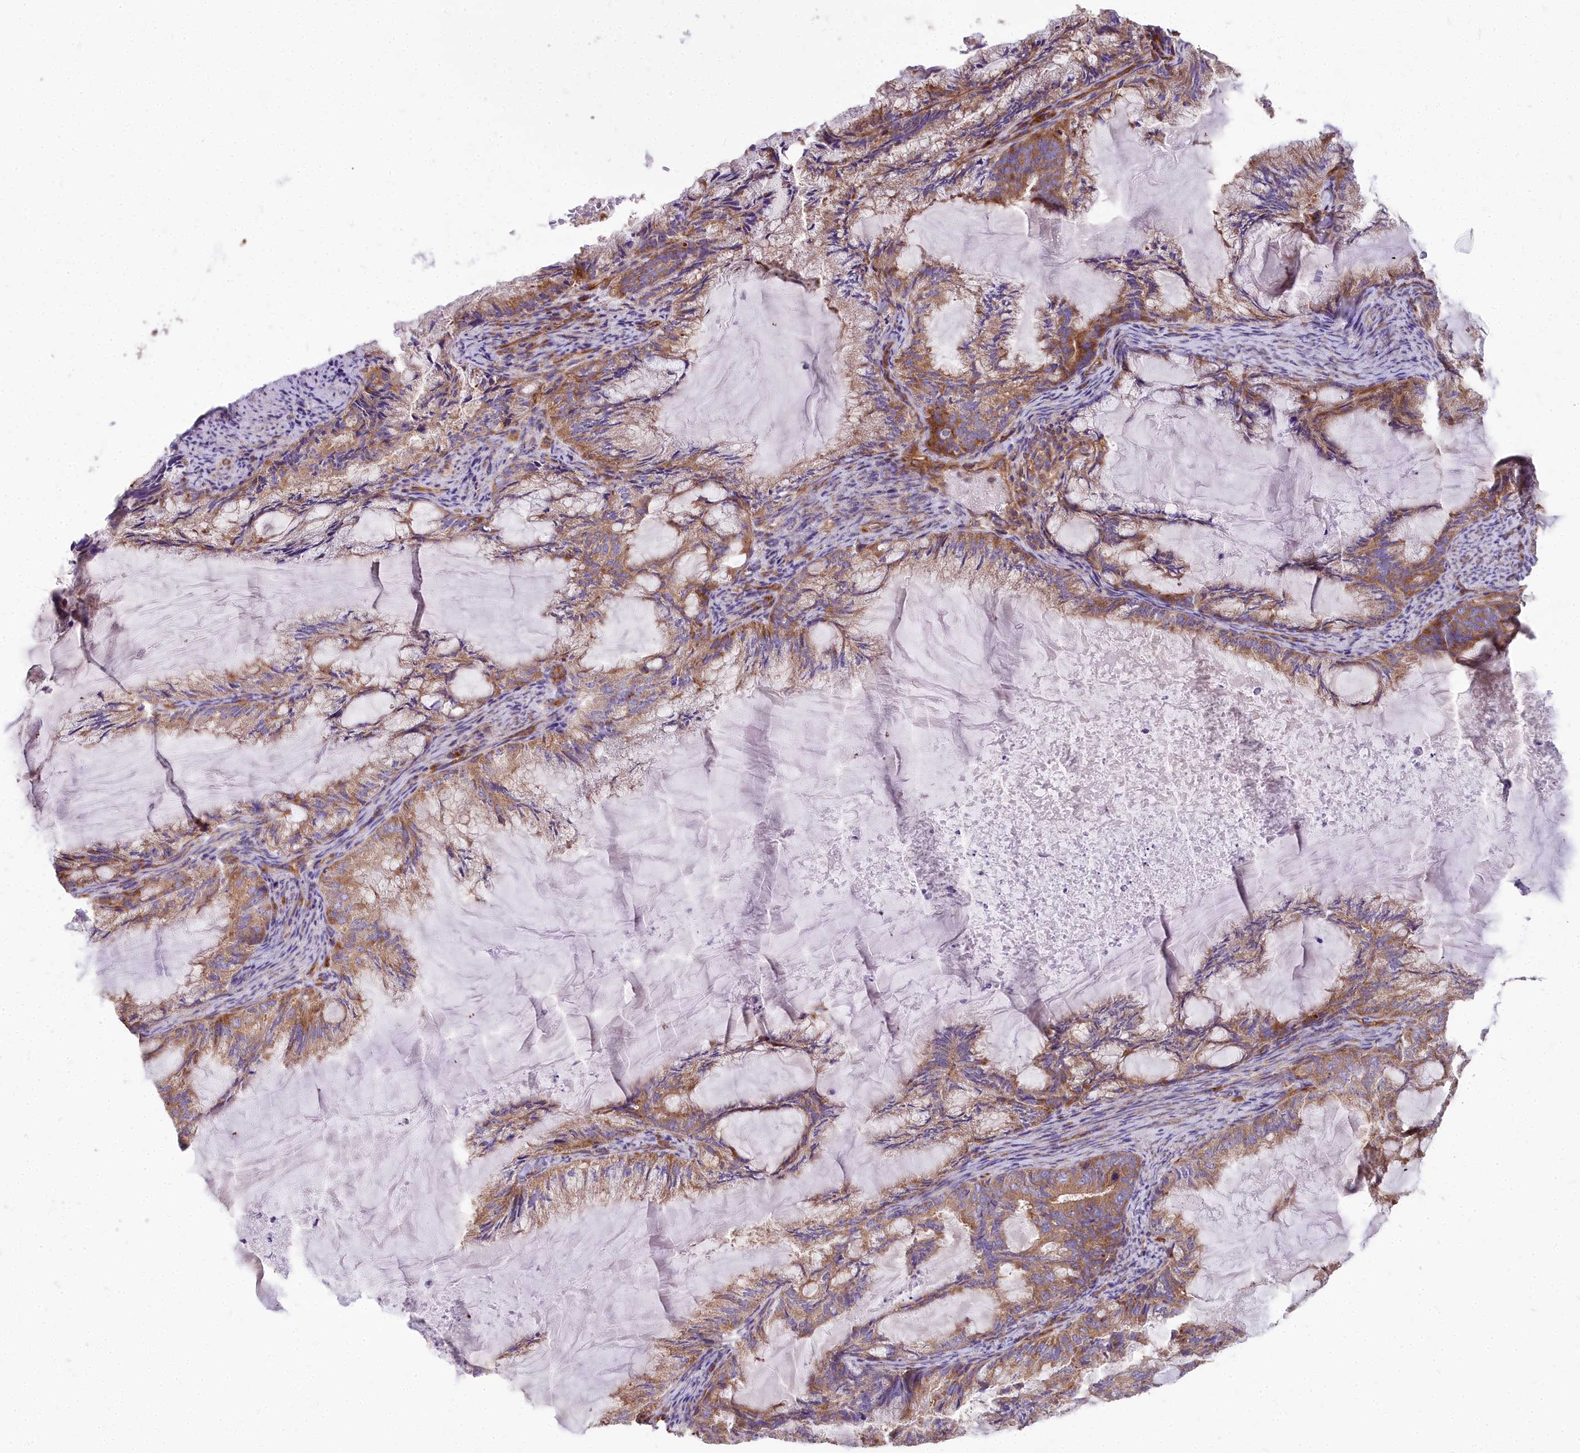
{"staining": {"intensity": "moderate", "quantity": ">75%", "location": "cytoplasmic/membranous"}, "tissue": "endometrial cancer", "cell_type": "Tumor cells", "image_type": "cancer", "snomed": [{"axis": "morphology", "description": "Adenocarcinoma, NOS"}, {"axis": "topography", "description": "Endometrium"}], "caption": "There is medium levels of moderate cytoplasmic/membranous staining in tumor cells of endometrial adenocarcinoma, as demonstrated by immunohistochemical staining (brown color).", "gene": "DCTN3", "patient": {"sex": "female", "age": 86}}